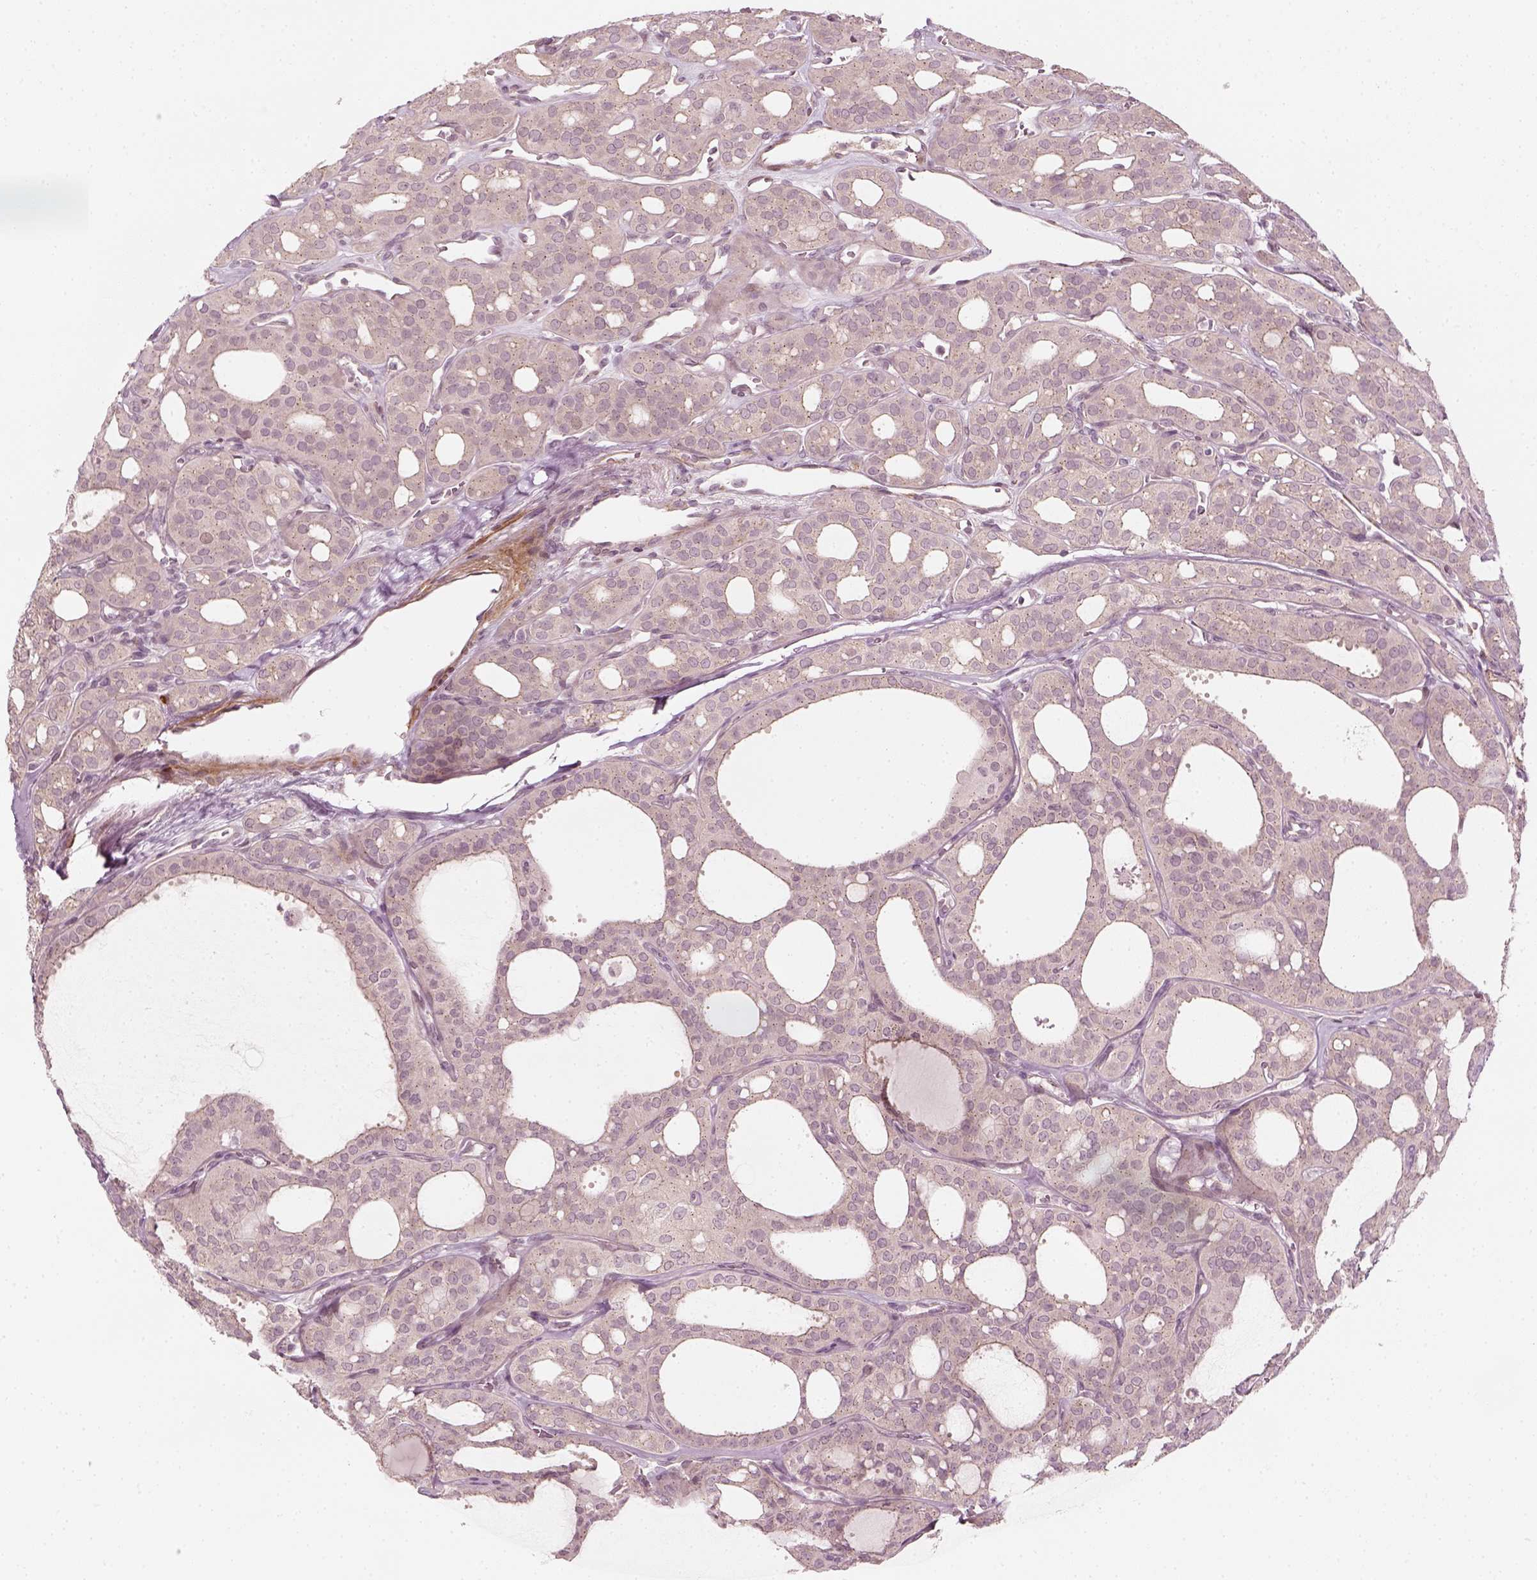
{"staining": {"intensity": "negative", "quantity": "none", "location": "none"}, "tissue": "thyroid cancer", "cell_type": "Tumor cells", "image_type": "cancer", "snomed": [{"axis": "morphology", "description": "Follicular adenoma carcinoma, NOS"}, {"axis": "topography", "description": "Thyroid gland"}], "caption": "This is an immunohistochemistry (IHC) photomicrograph of follicular adenoma carcinoma (thyroid). There is no positivity in tumor cells.", "gene": "MLIP", "patient": {"sex": "male", "age": 75}}